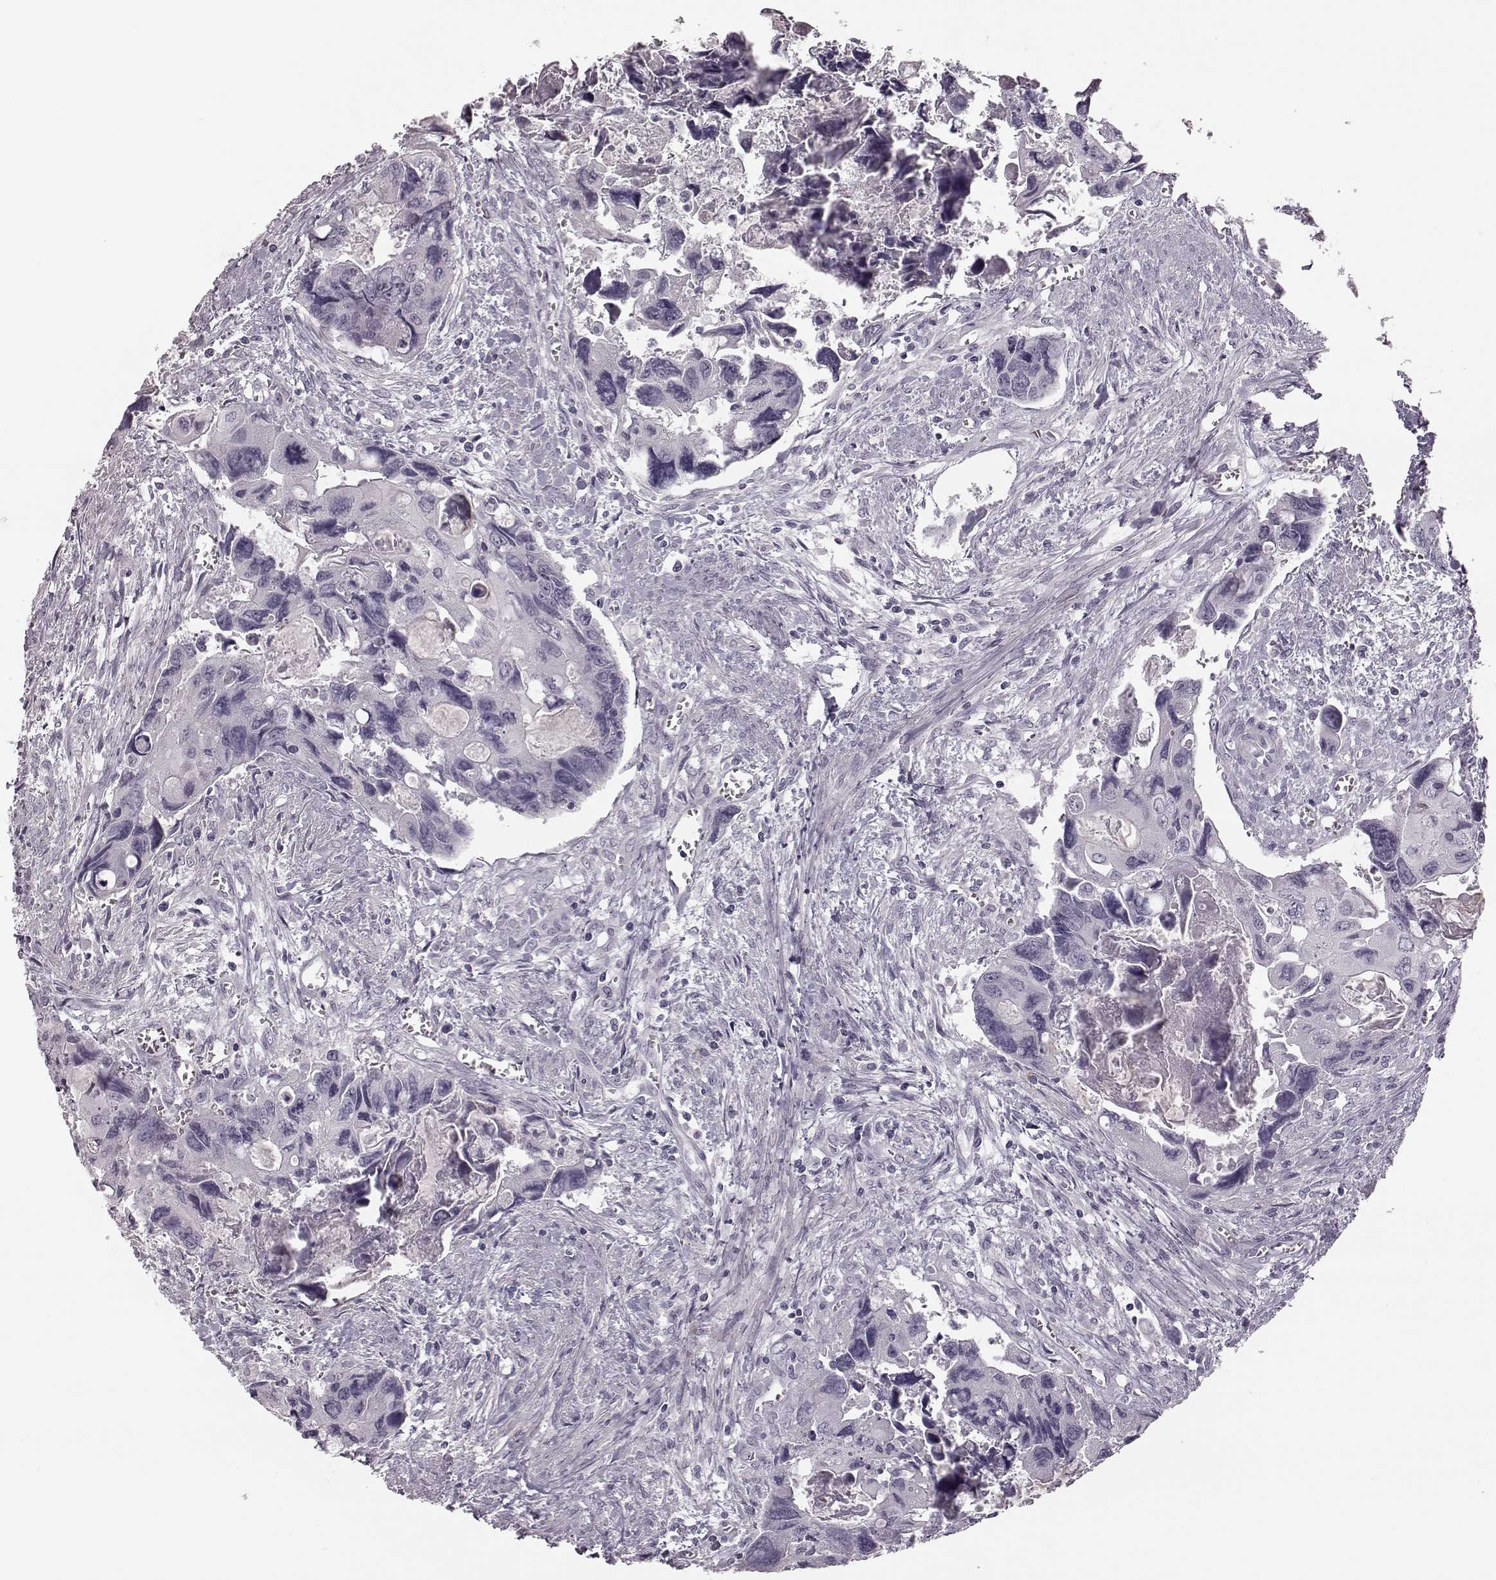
{"staining": {"intensity": "negative", "quantity": "none", "location": "none"}, "tissue": "colorectal cancer", "cell_type": "Tumor cells", "image_type": "cancer", "snomed": [{"axis": "morphology", "description": "Adenocarcinoma, NOS"}, {"axis": "topography", "description": "Rectum"}], "caption": "Human adenocarcinoma (colorectal) stained for a protein using immunohistochemistry (IHC) shows no positivity in tumor cells.", "gene": "ZNF433", "patient": {"sex": "male", "age": 62}}